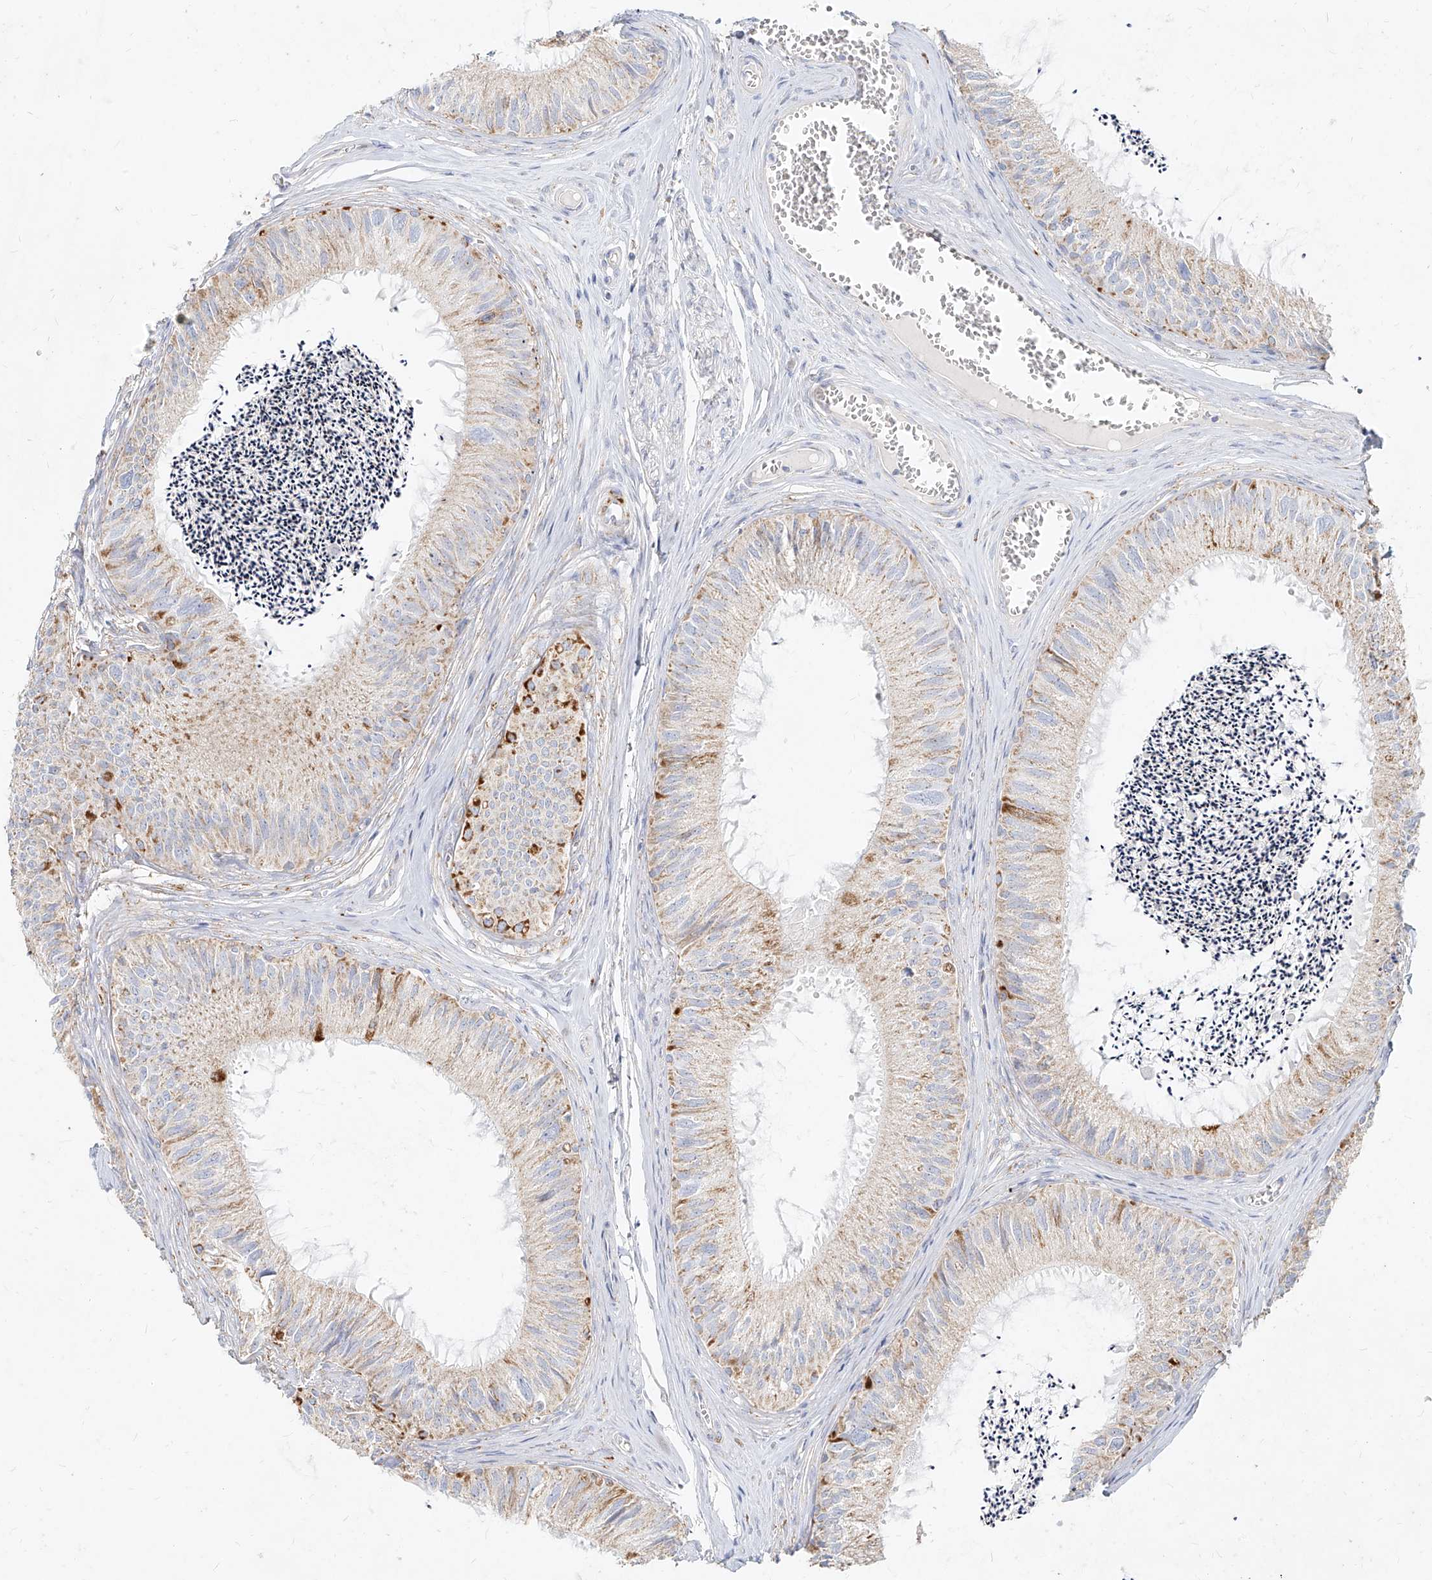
{"staining": {"intensity": "moderate", "quantity": "25%-75%", "location": "cytoplasmic/membranous"}, "tissue": "epididymis", "cell_type": "Glandular cells", "image_type": "normal", "snomed": [{"axis": "morphology", "description": "Normal tissue, NOS"}, {"axis": "topography", "description": "Epididymis"}], "caption": "Immunohistochemical staining of benign human epididymis demonstrates 25%-75% levels of moderate cytoplasmic/membranous protein staining in approximately 25%-75% of glandular cells.", "gene": "MTX2", "patient": {"sex": "male", "age": 79}}